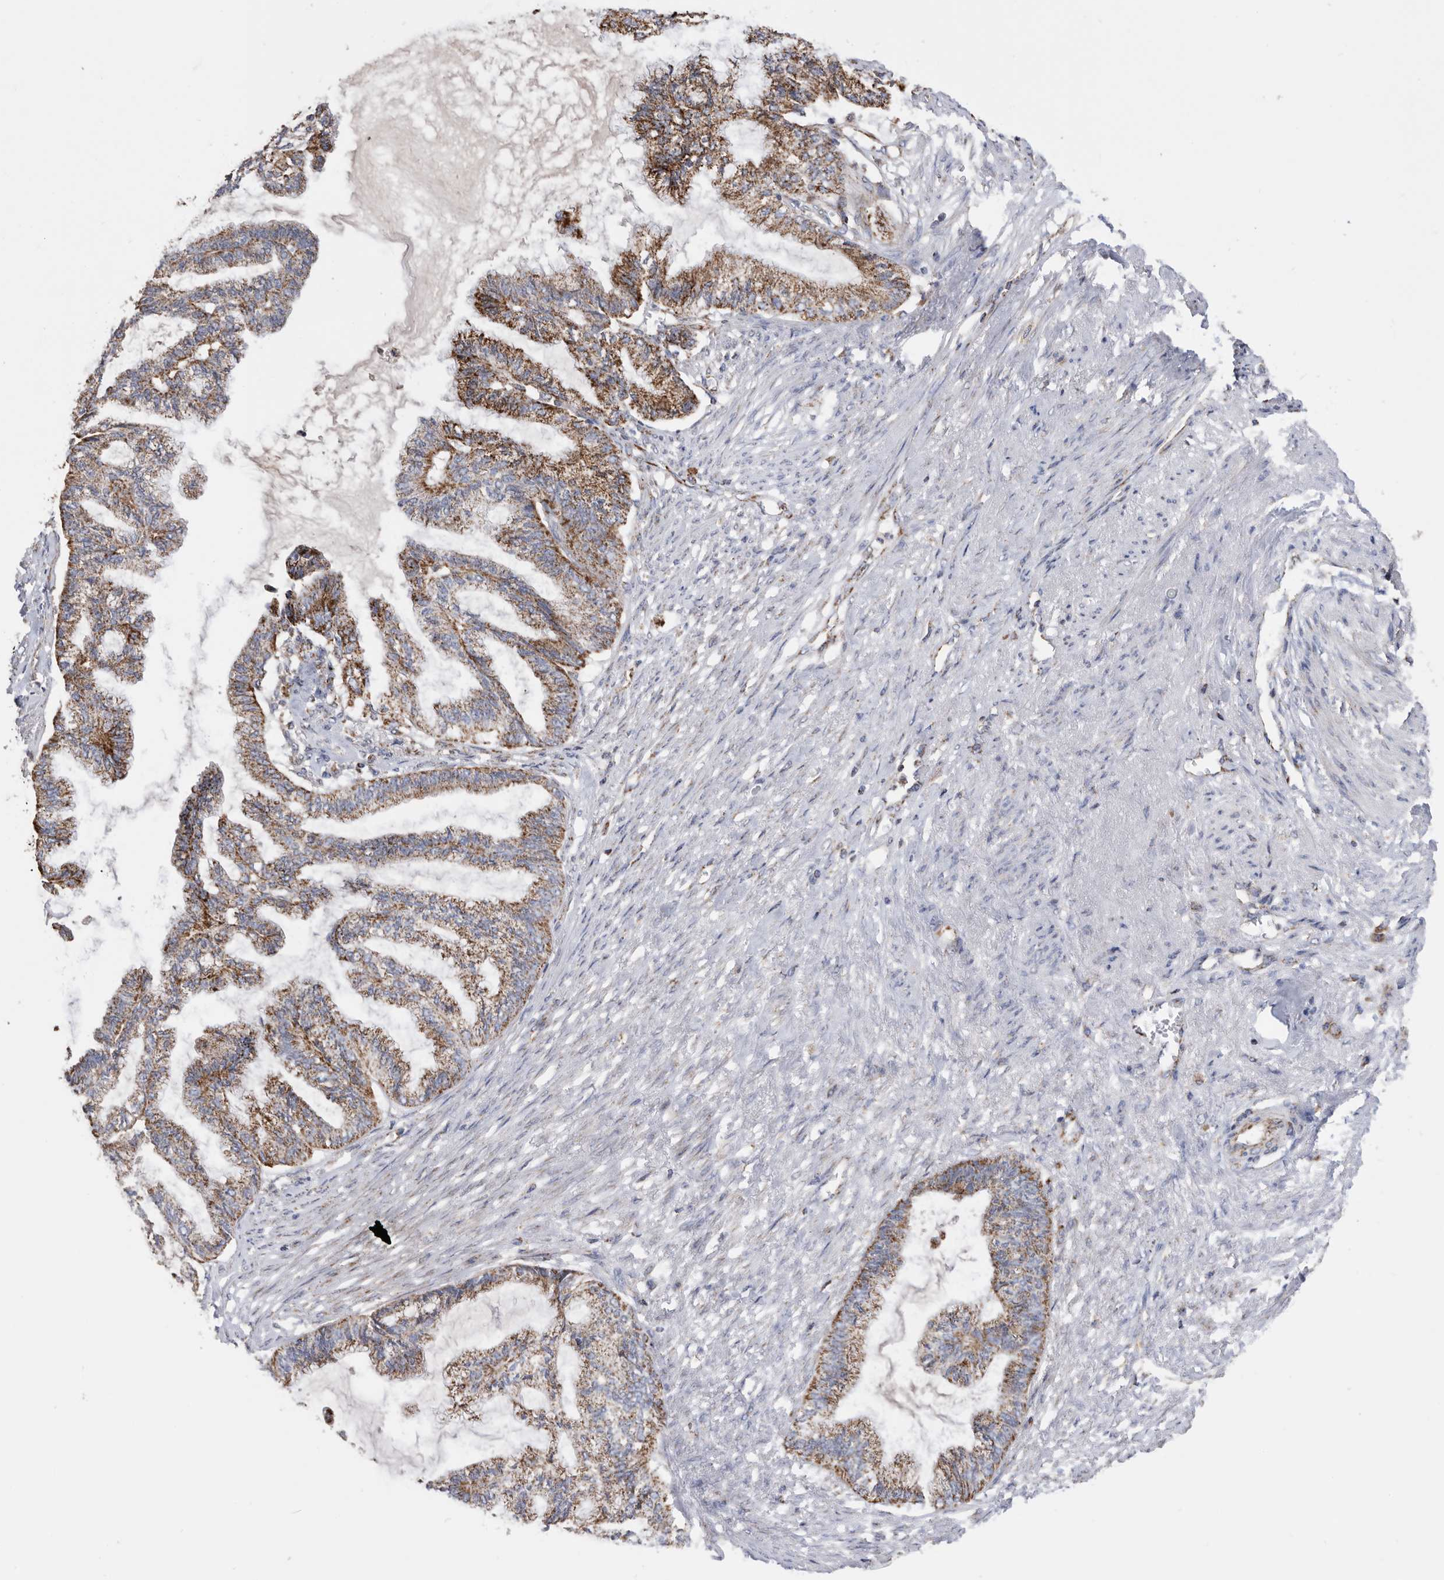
{"staining": {"intensity": "moderate", "quantity": ">75%", "location": "cytoplasmic/membranous"}, "tissue": "endometrial cancer", "cell_type": "Tumor cells", "image_type": "cancer", "snomed": [{"axis": "morphology", "description": "Adenocarcinoma, NOS"}, {"axis": "topography", "description": "Endometrium"}], "caption": "A medium amount of moderate cytoplasmic/membranous staining is appreciated in about >75% of tumor cells in endometrial adenocarcinoma tissue.", "gene": "WFDC1", "patient": {"sex": "female", "age": 86}}